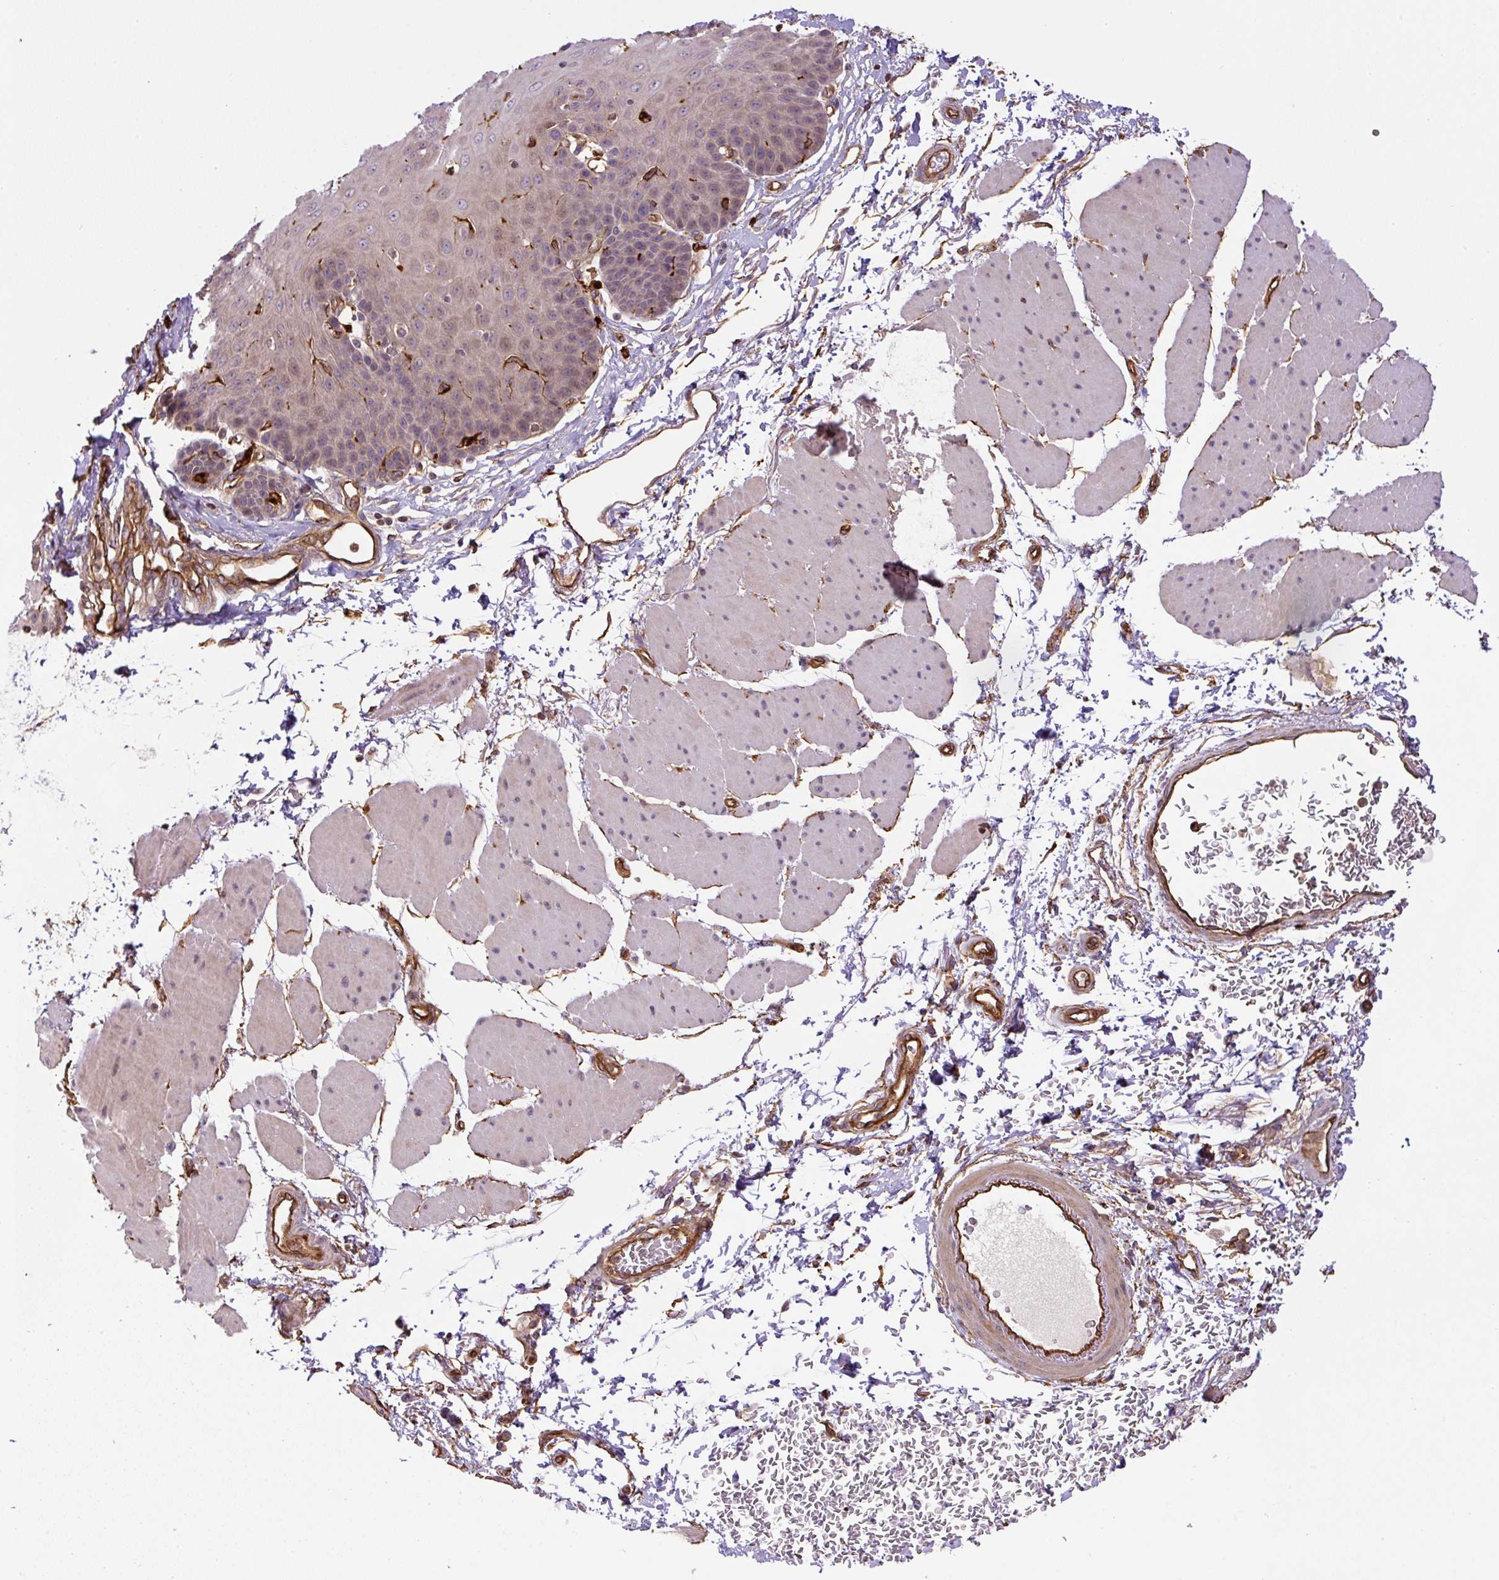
{"staining": {"intensity": "negative", "quantity": "none", "location": "none"}, "tissue": "esophagus", "cell_type": "Squamous epithelial cells", "image_type": "normal", "snomed": [{"axis": "morphology", "description": "Normal tissue, NOS"}, {"axis": "topography", "description": "Esophagus"}], "caption": "Squamous epithelial cells are negative for brown protein staining in benign esophagus. Brightfield microscopy of immunohistochemistry (IHC) stained with DAB (brown) and hematoxylin (blue), captured at high magnification.", "gene": "B3GALT5", "patient": {"sex": "female", "age": 81}}